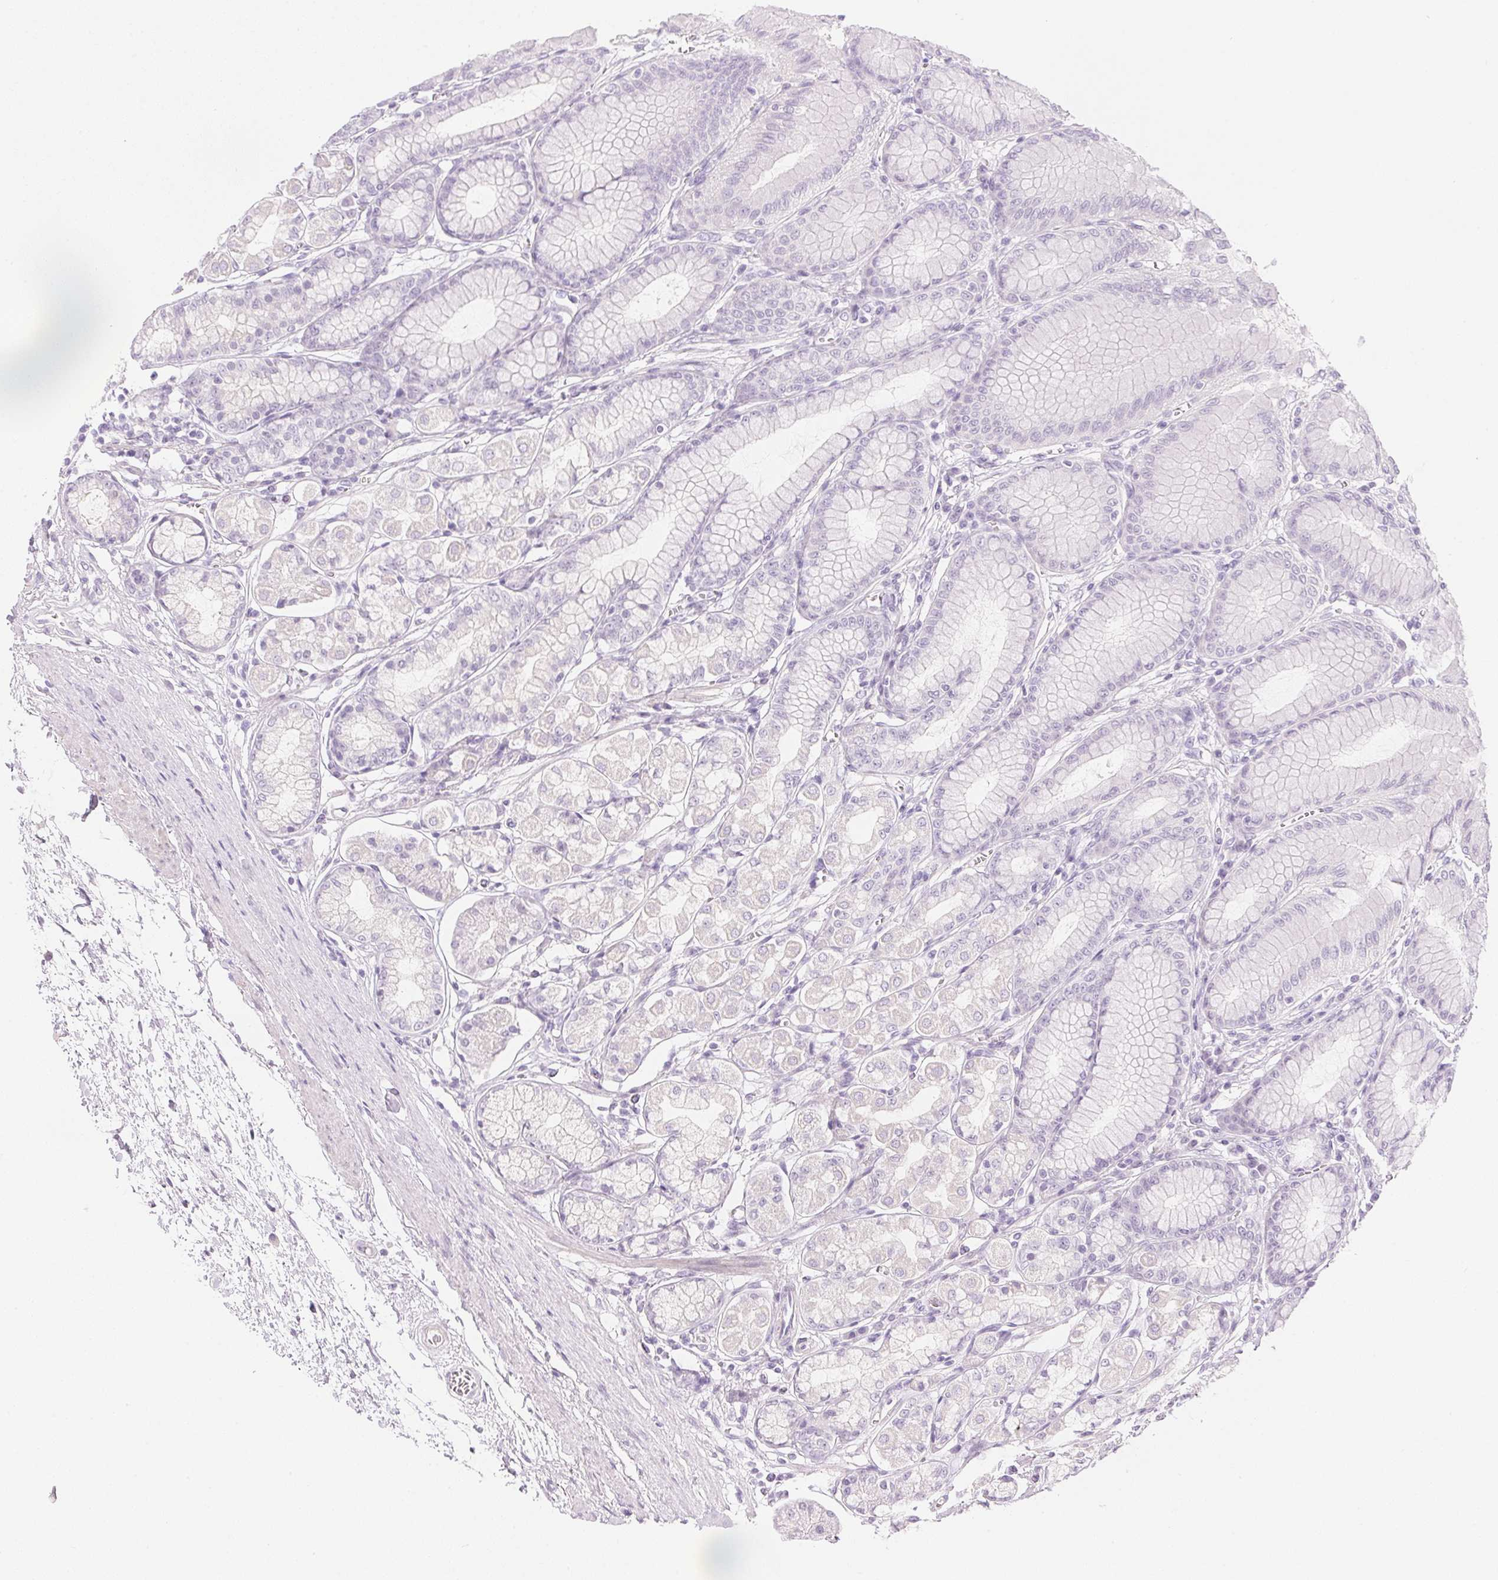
{"staining": {"intensity": "negative", "quantity": "none", "location": "none"}, "tissue": "stomach", "cell_type": "Glandular cells", "image_type": "normal", "snomed": [{"axis": "morphology", "description": "Normal tissue, NOS"}, {"axis": "topography", "description": "Stomach"}, {"axis": "topography", "description": "Stomach, lower"}], "caption": "Stomach stained for a protein using IHC demonstrates no staining glandular cells.", "gene": "CTRL", "patient": {"sex": "male", "age": 76}}